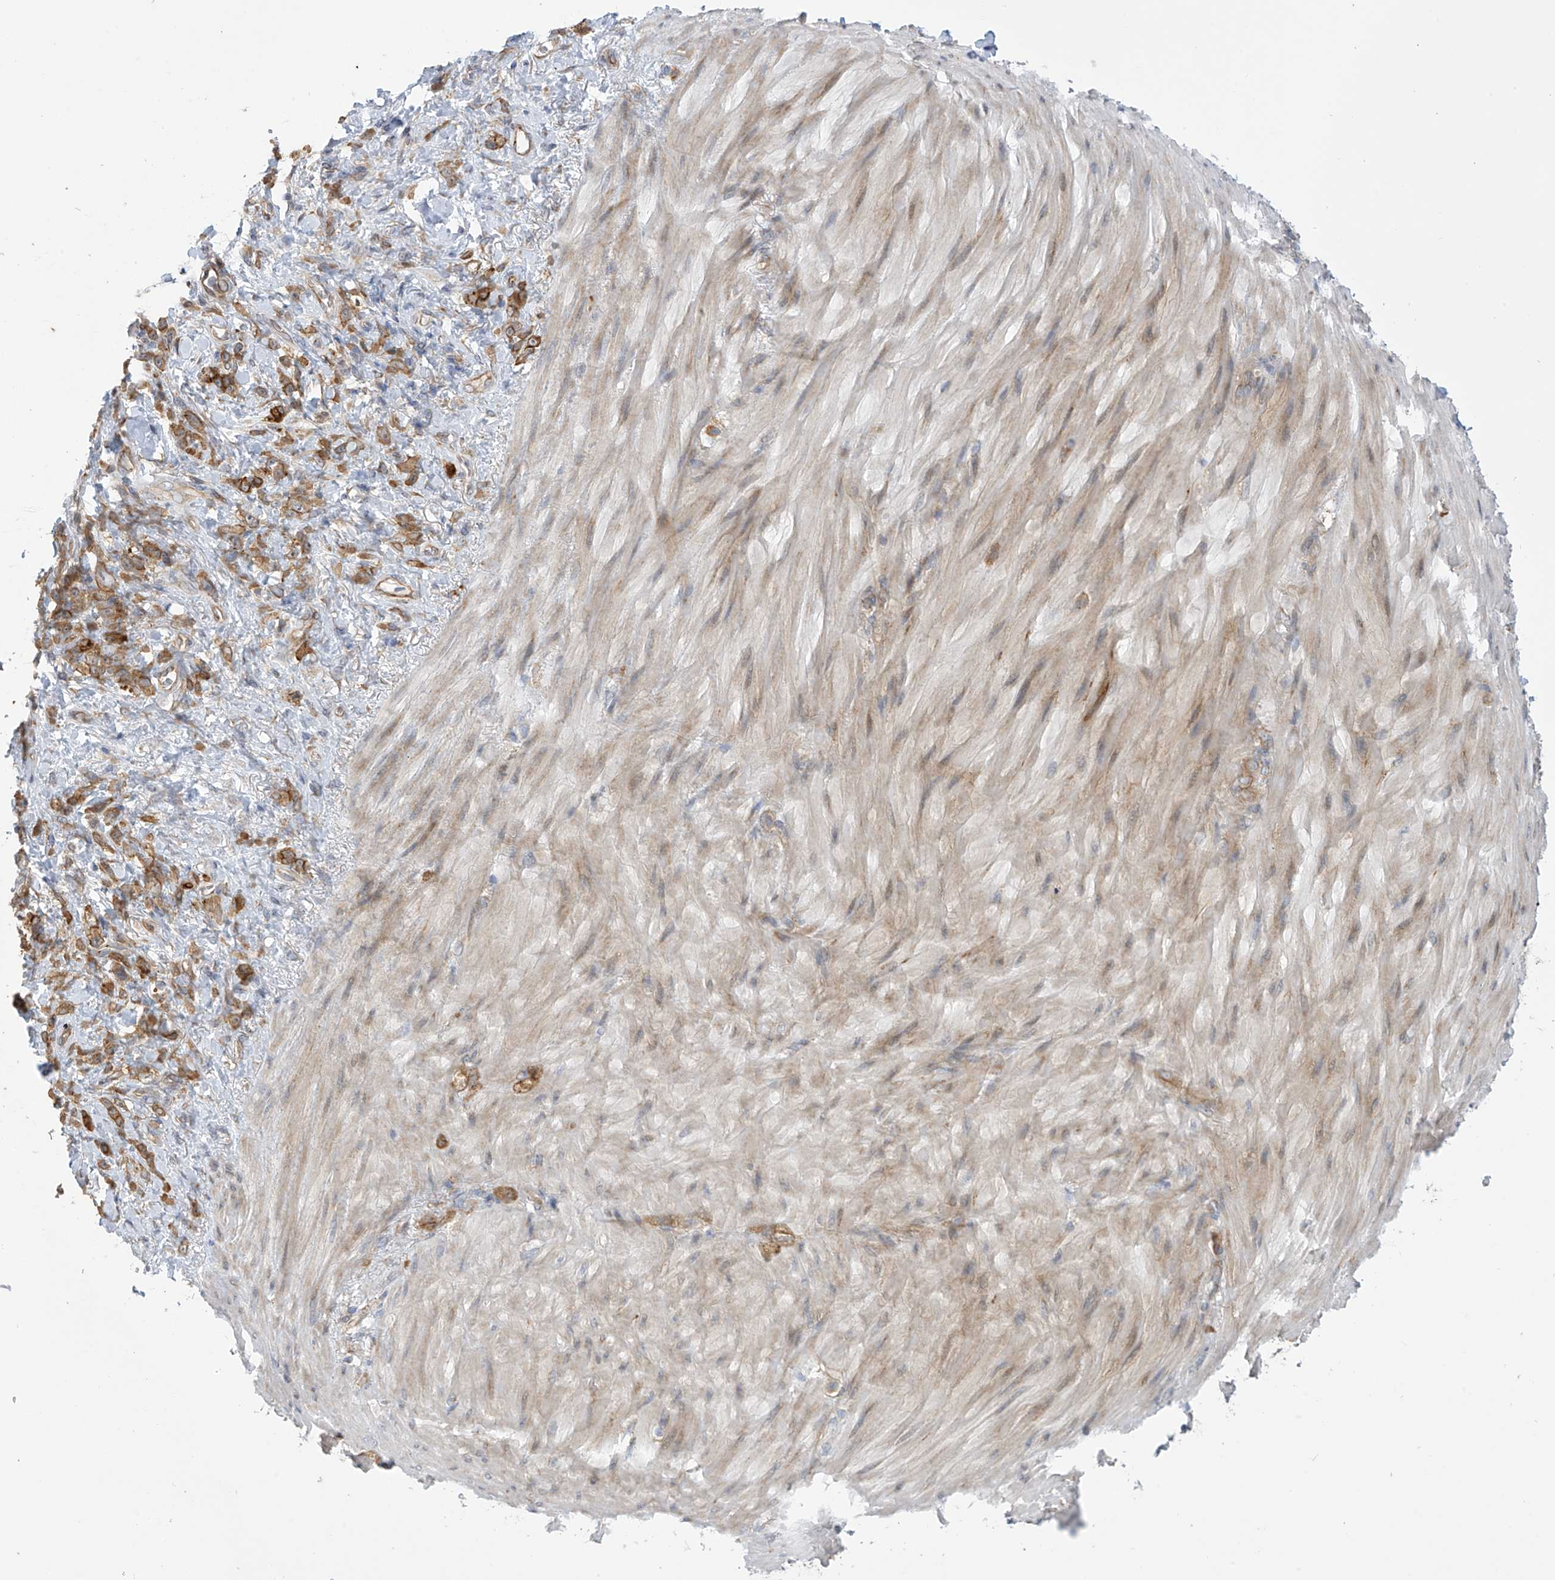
{"staining": {"intensity": "moderate", "quantity": ">75%", "location": "cytoplasmic/membranous"}, "tissue": "stomach cancer", "cell_type": "Tumor cells", "image_type": "cancer", "snomed": [{"axis": "morphology", "description": "Normal tissue, NOS"}, {"axis": "morphology", "description": "Adenocarcinoma, NOS"}, {"axis": "topography", "description": "Stomach"}], "caption": "Adenocarcinoma (stomach) tissue exhibits moderate cytoplasmic/membranous expression in approximately >75% of tumor cells, visualized by immunohistochemistry.", "gene": "KIAA1522", "patient": {"sex": "male", "age": 82}}